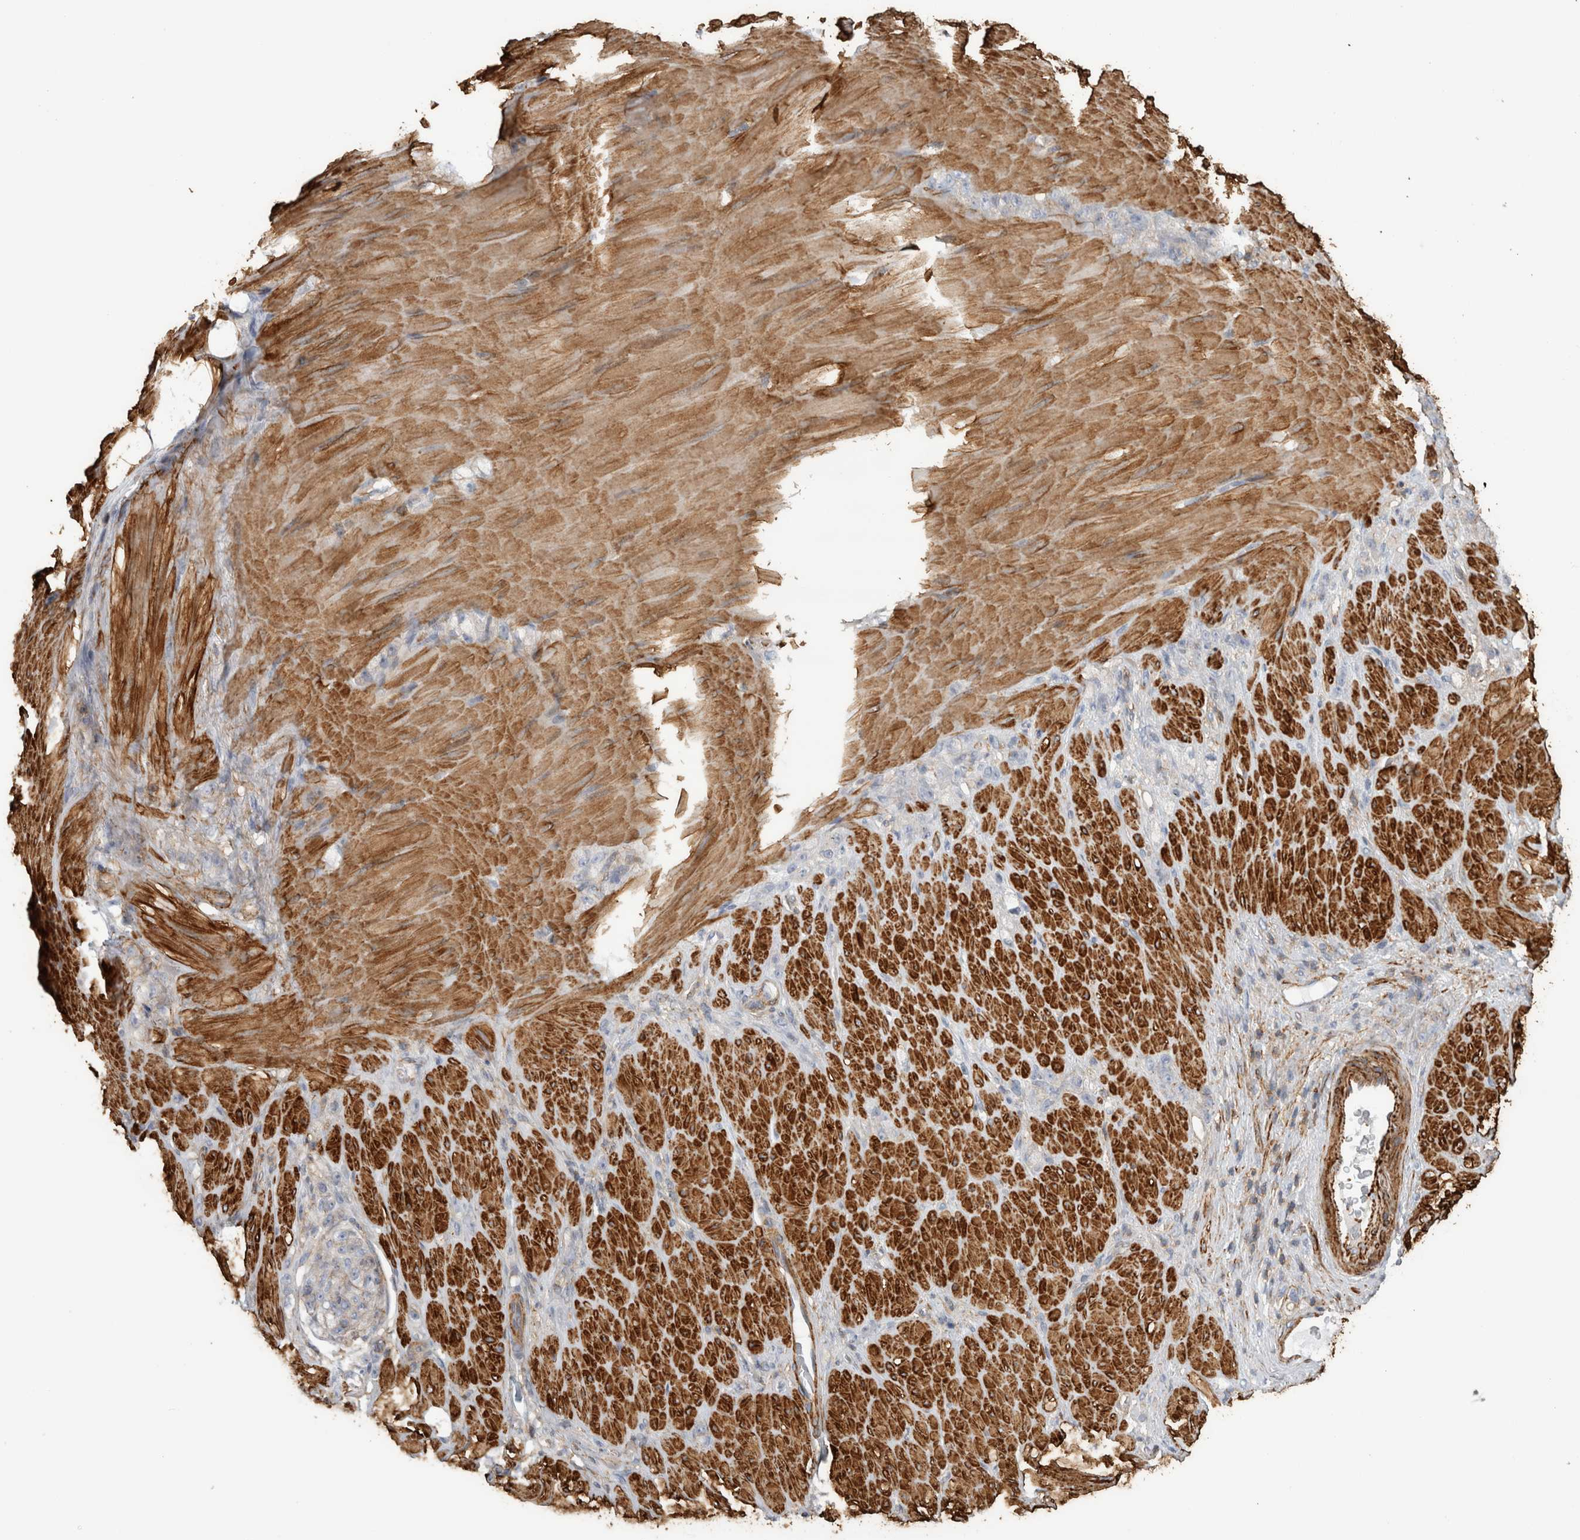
{"staining": {"intensity": "negative", "quantity": "none", "location": "none"}, "tissue": "stomach cancer", "cell_type": "Tumor cells", "image_type": "cancer", "snomed": [{"axis": "morphology", "description": "Normal tissue, NOS"}, {"axis": "morphology", "description": "Adenocarcinoma, NOS"}, {"axis": "topography", "description": "Stomach"}], "caption": "An immunohistochemistry image of stomach adenocarcinoma is shown. There is no staining in tumor cells of stomach adenocarcinoma.", "gene": "GPER1", "patient": {"sex": "male", "age": 82}}